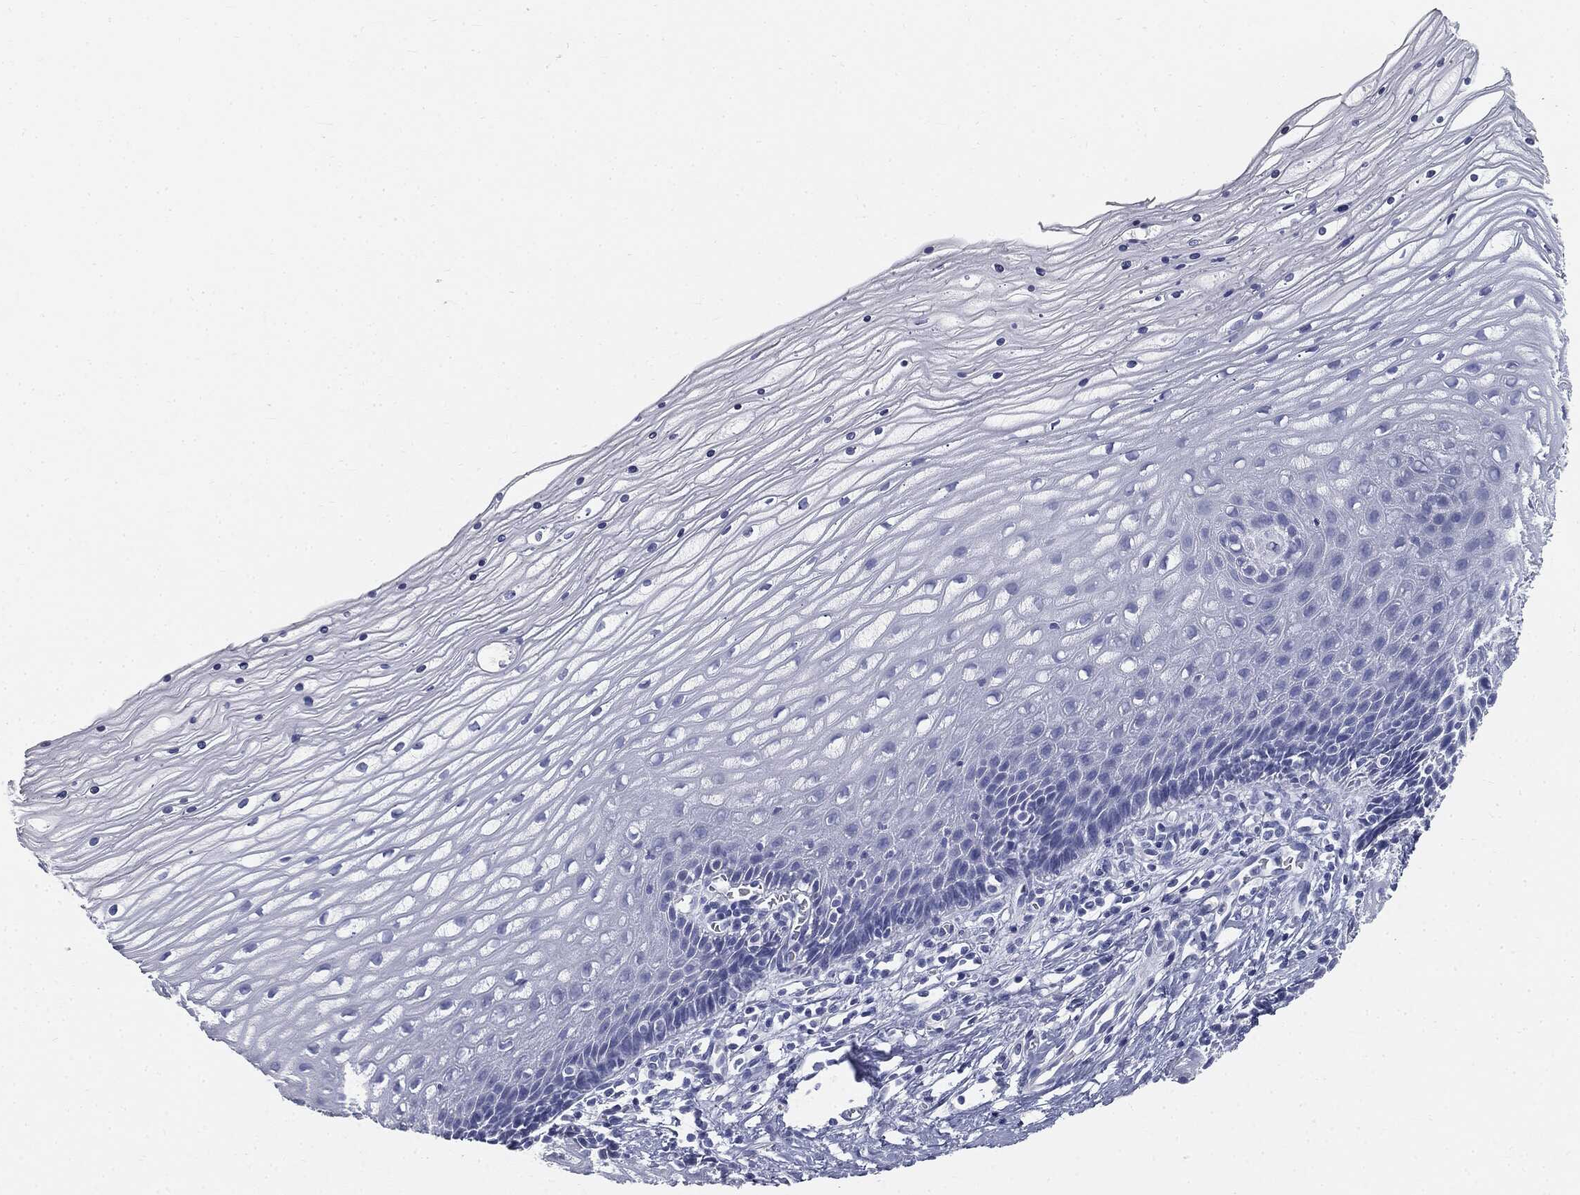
{"staining": {"intensity": "negative", "quantity": "none", "location": "none"}, "tissue": "cervix", "cell_type": "Glandular cells", "image_type": "normal", "snomed": [{"axis": "morphology", "description": "Normal tissue, NOS"}, {"axis": "topography", "description": "Cervix"}], "caption": "The image shows no significant expression in glandular cells of cervix.", "gene": "CUZD1", "patient": {"sex": "female", "age": 35}}